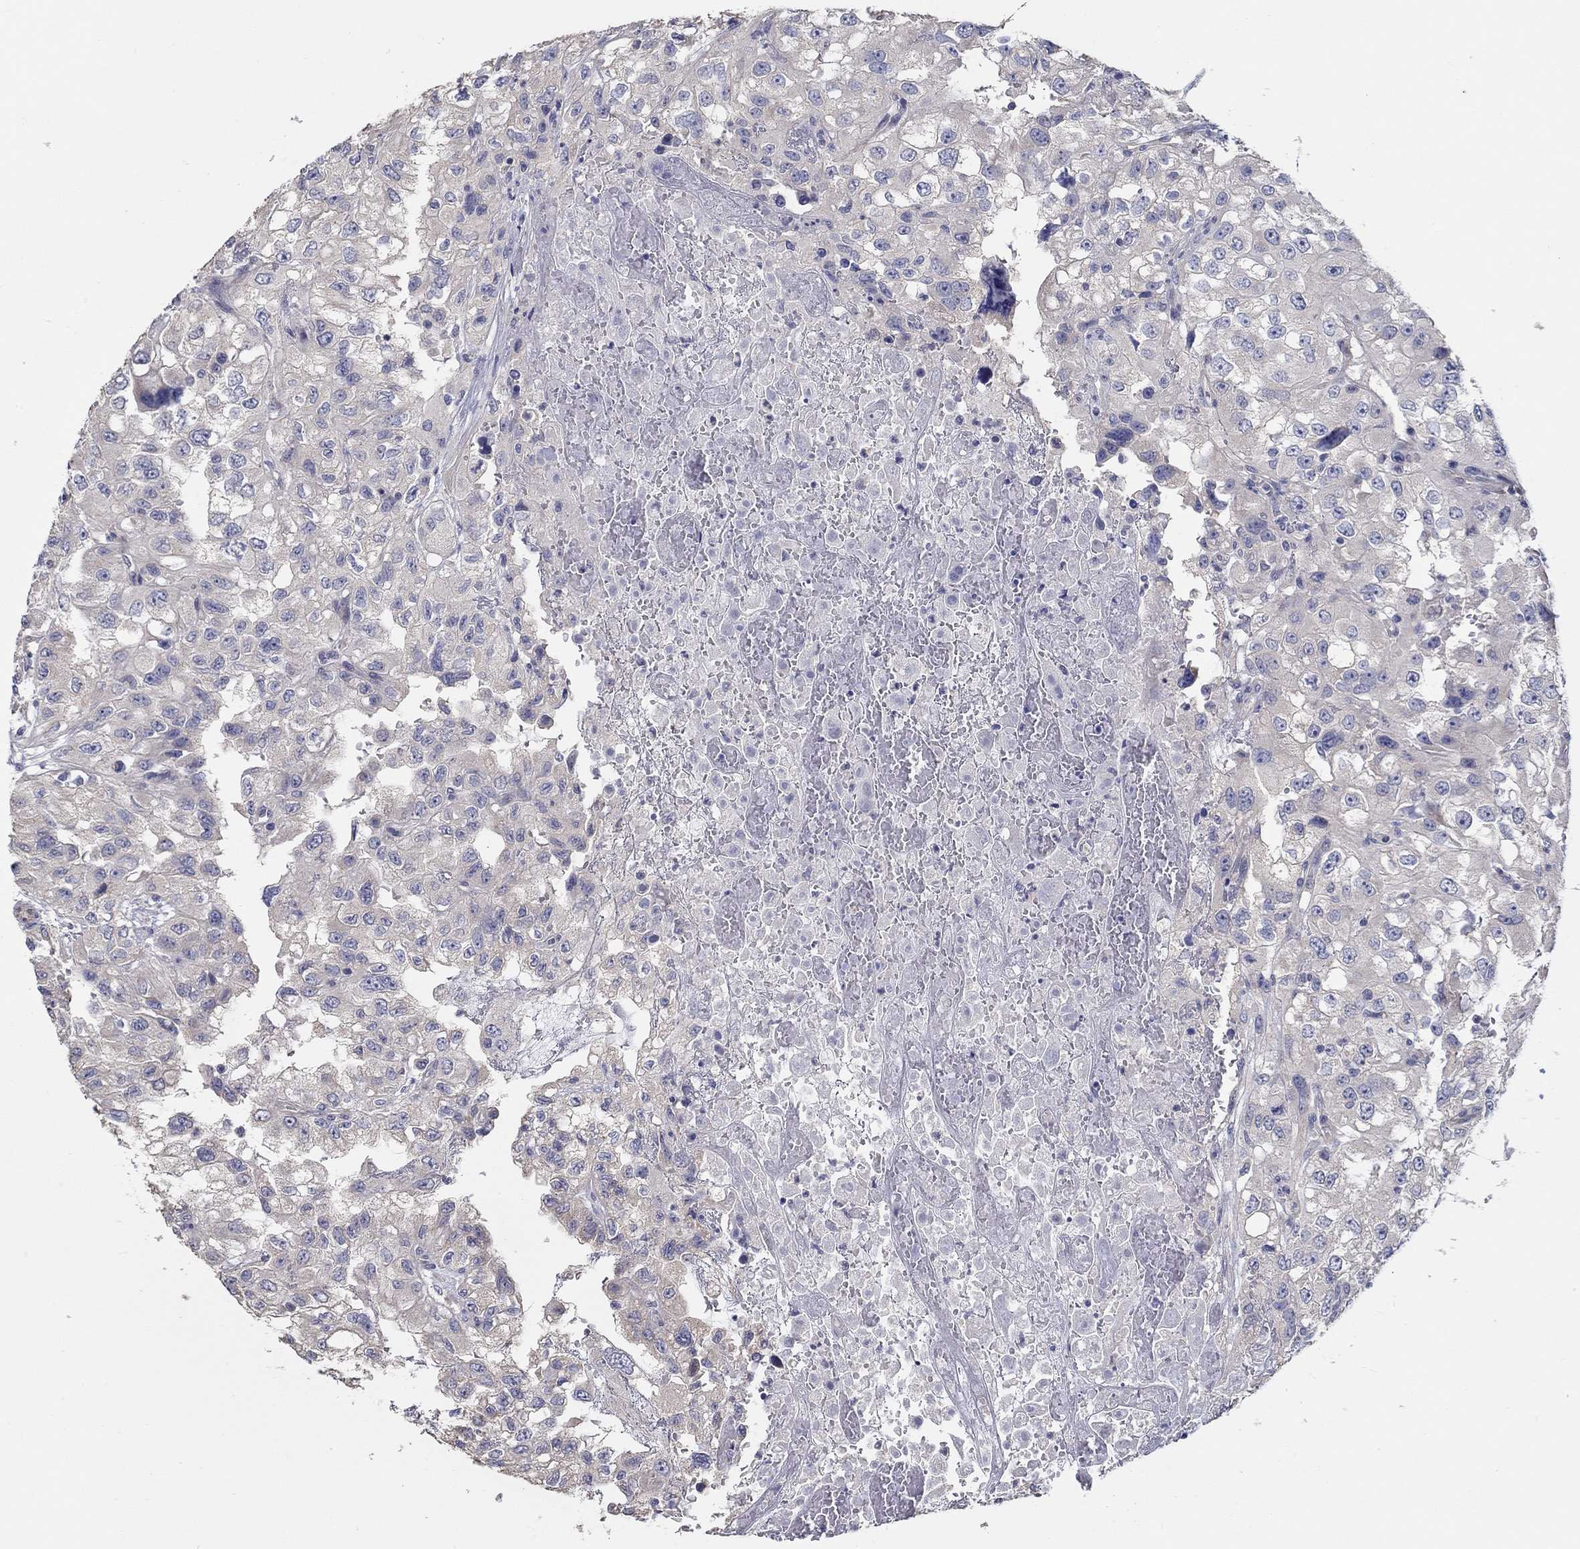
{"staining": {"intensity": "negative", "quantity": "none", "location": "none"}, "tissue": "renal cancer", "cell_type": "Tumor cells", "image_type": "cancer", "snomed": [{"axis": "morphology", "description": "Adenocarcinoma, NOS"}, {"axis": "topography", "description": "Kidney"}], "caption": "There is no significant staining in tumor cells of renal adenocarcinoma.", "gene": "DOCK3", "patient": {"sex": "male", "age": 64}}